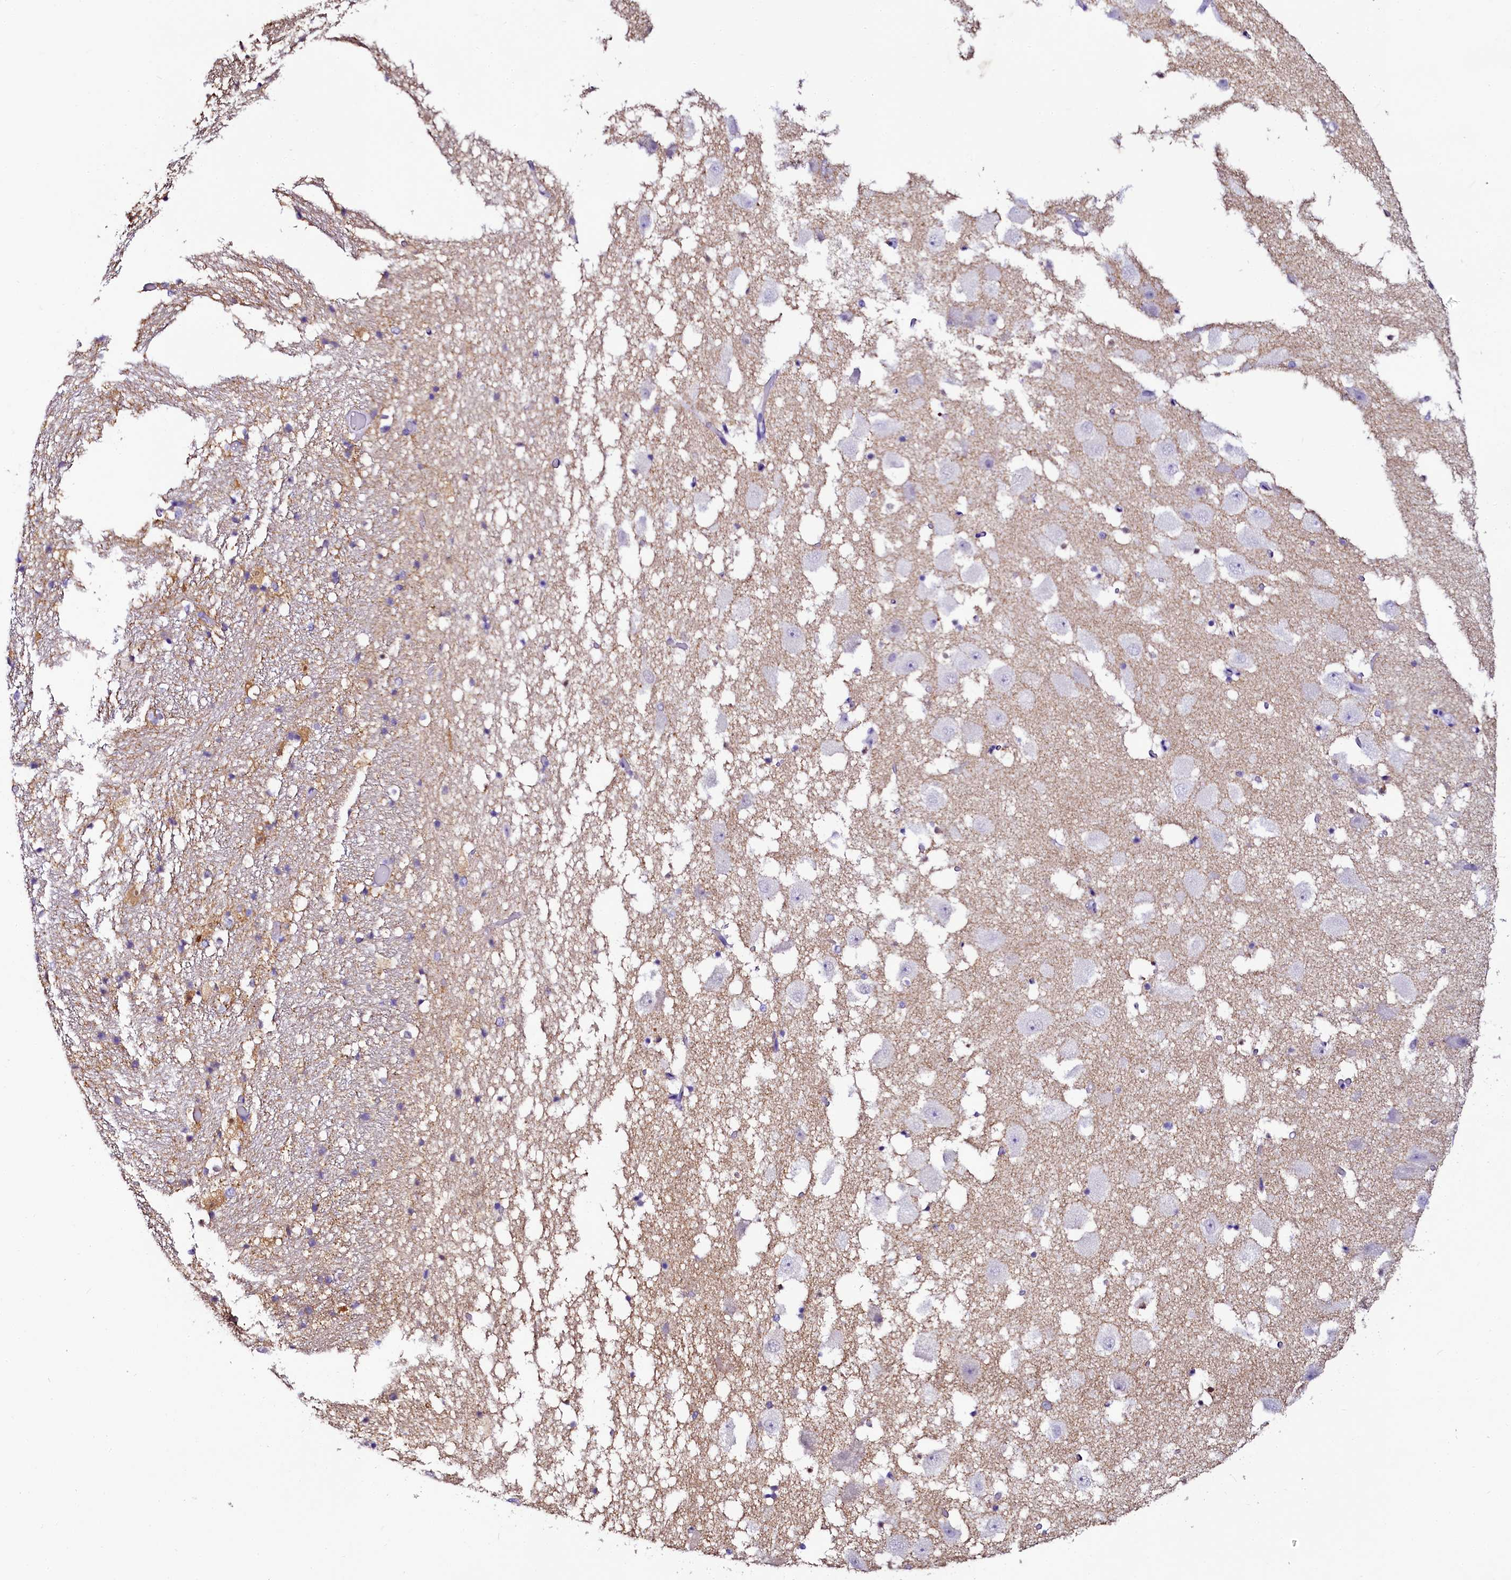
{"staining": {"intensity": "weak", "quantity": "<25%", "location": "cytoplasmic/membranous"}, "tissue": "hippocampus", "cell_type": "Glial cells", "image_type": "normal", "snomed": [{"axis": "morphology", "description": "Normal tissue, NOS"}, {"axis": "topography", "description": "Hippocampus"}], "caption": "The histopathology image displays no staining of glial cells in unremarkable hippocampus. The staining was performed using DAB (3,3'-diaminobenzidine) to visualize the protein expression in brown, while the nuclei were stained in blue with hematoxylin (Magnification: 20x).", "gene": "SORD", "patient": {"sex": "female", "age": 52}}